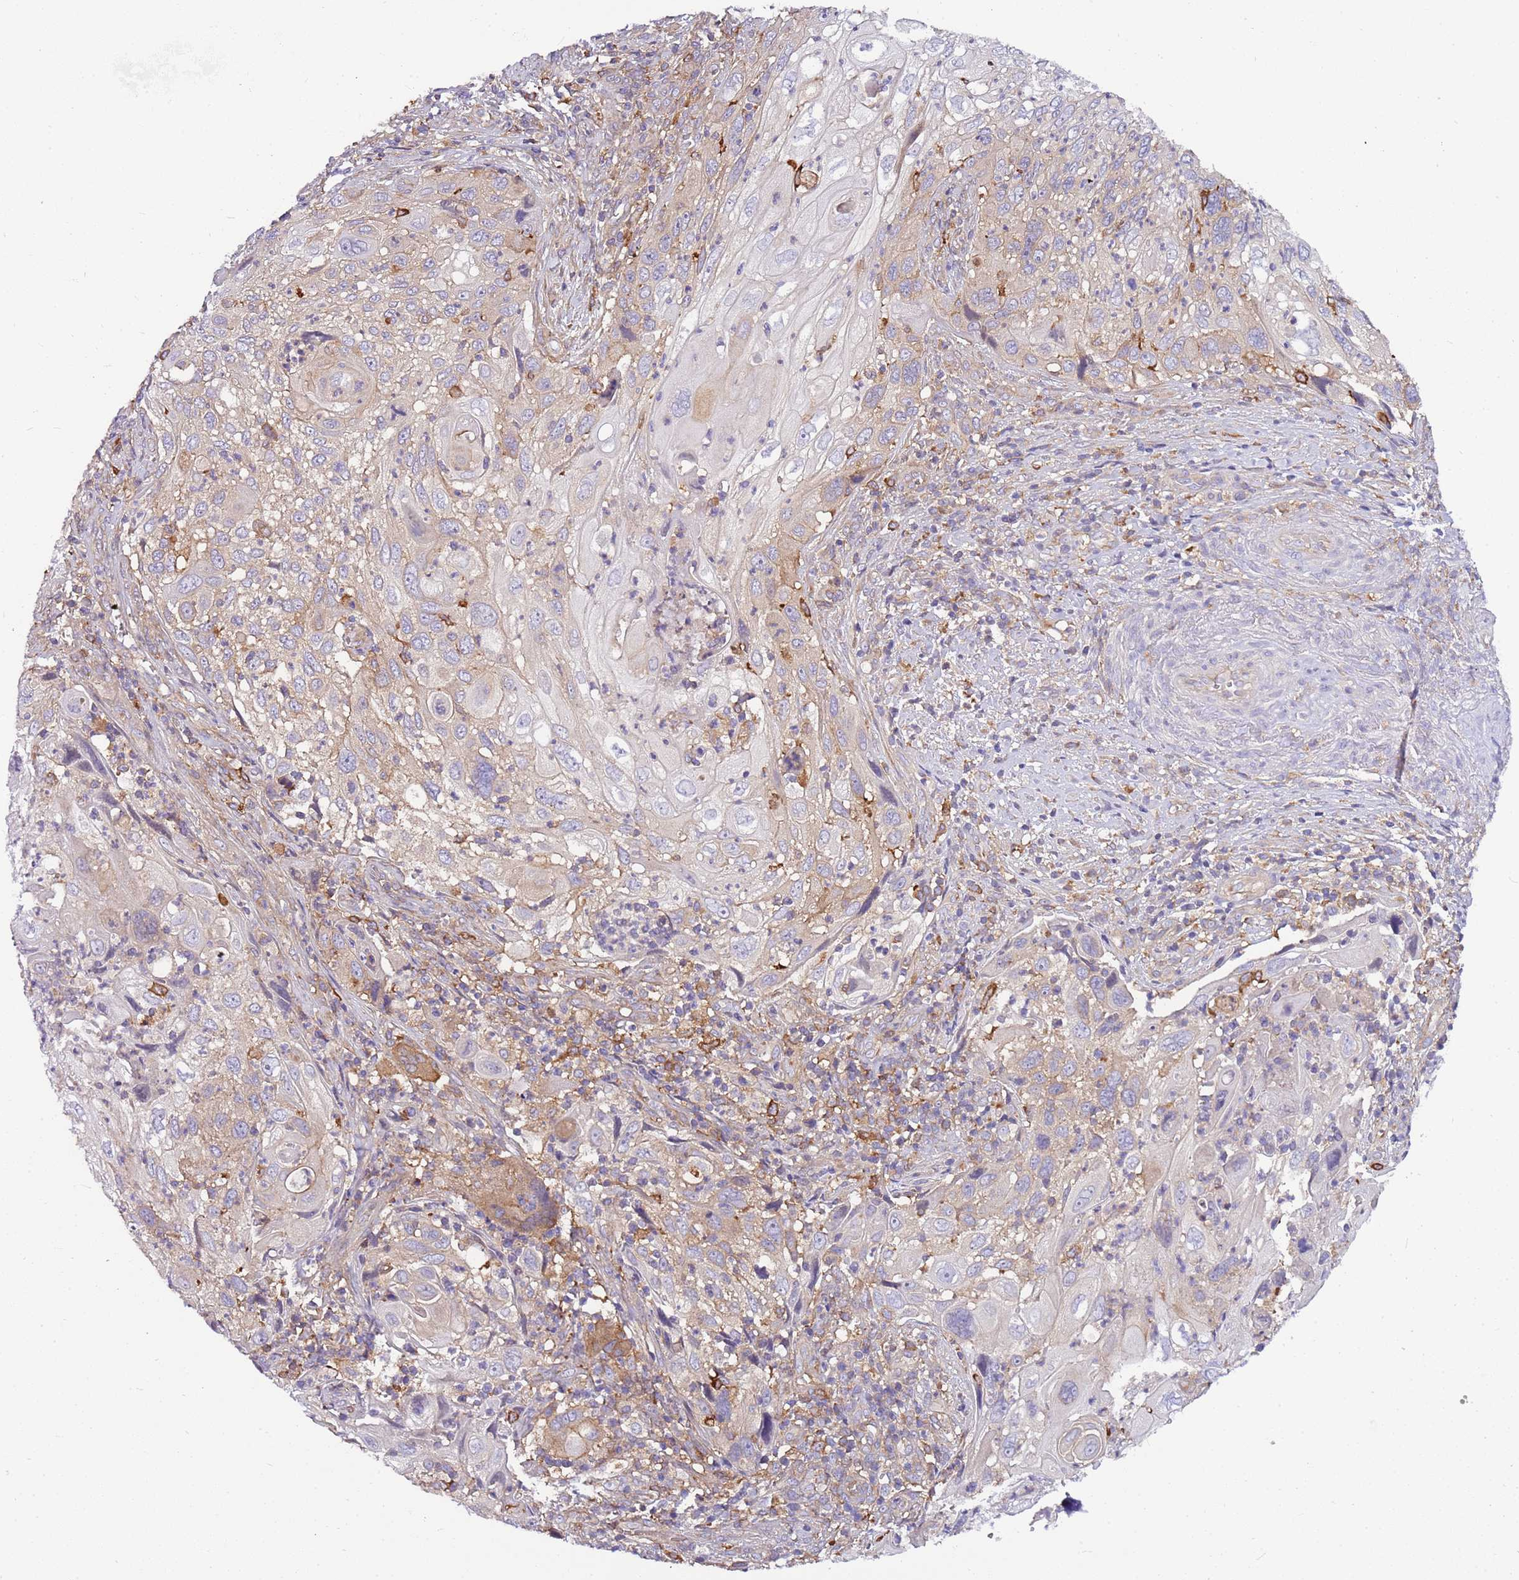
{"staining": {"intensity": "negative", "quantity": "none", "location": "none"}, "tissue": "cervical cancer", "cell_type": "Tumor cells", "image_type": "cancer", "snomed": [{"axis": "morphology", "description": "Squamous cell carcinoma, NOS"}, {"axis": "topography", "description": "Cervix"}], "caption": "This is an IHC histopathology image of squamous cell carcinoma (cervical). There is no positivity in tumor cells.", "gene": "ATXN2L", "patient": {"sex": "female", "age": 70}}